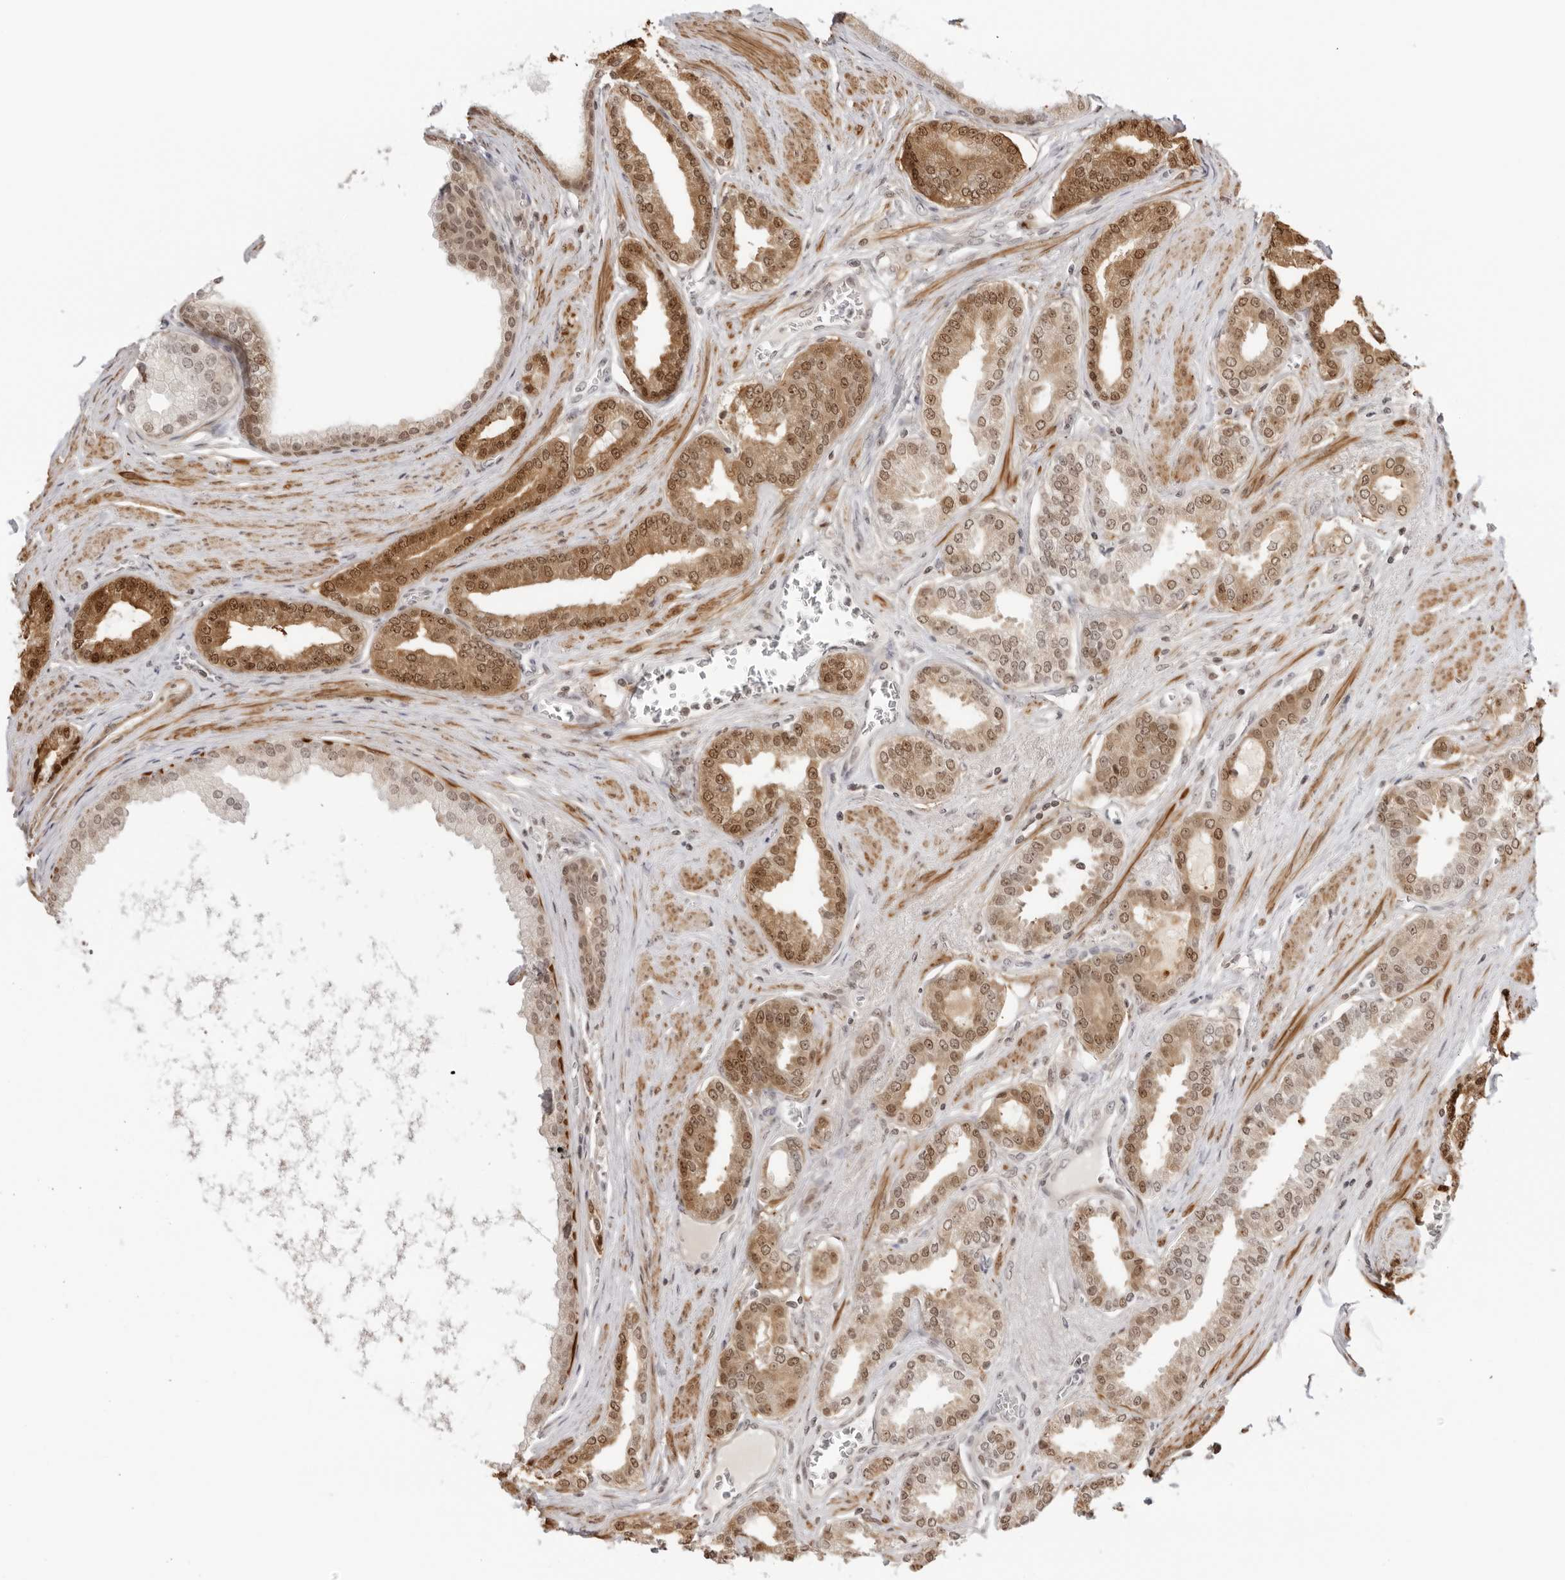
{"staining": {"intensity": "moderate", "quantity": "25%-75%", "location": "cytoplasmic/membranous,nuclear"}, "tissue": "prostate cancer", "cell_type": "Tumor cells", "image_type": "cancer", "snomed": [{"axis": "morphology", "description": "Adenocarcinoma, Low grade"}, {"axis": "topography", "description": "Prostate"}], "caption": "Immunohistochemistry (IHC) micrograph of human prostate cancer stained for a protein (brown), which demonstrates medium levels of moderate cytoplasmic/membranous and nuclear positivity in about 25%-75% of tumor cells.", "gene": "RNF146", "patient": {"sex": "male", "age": 63}}